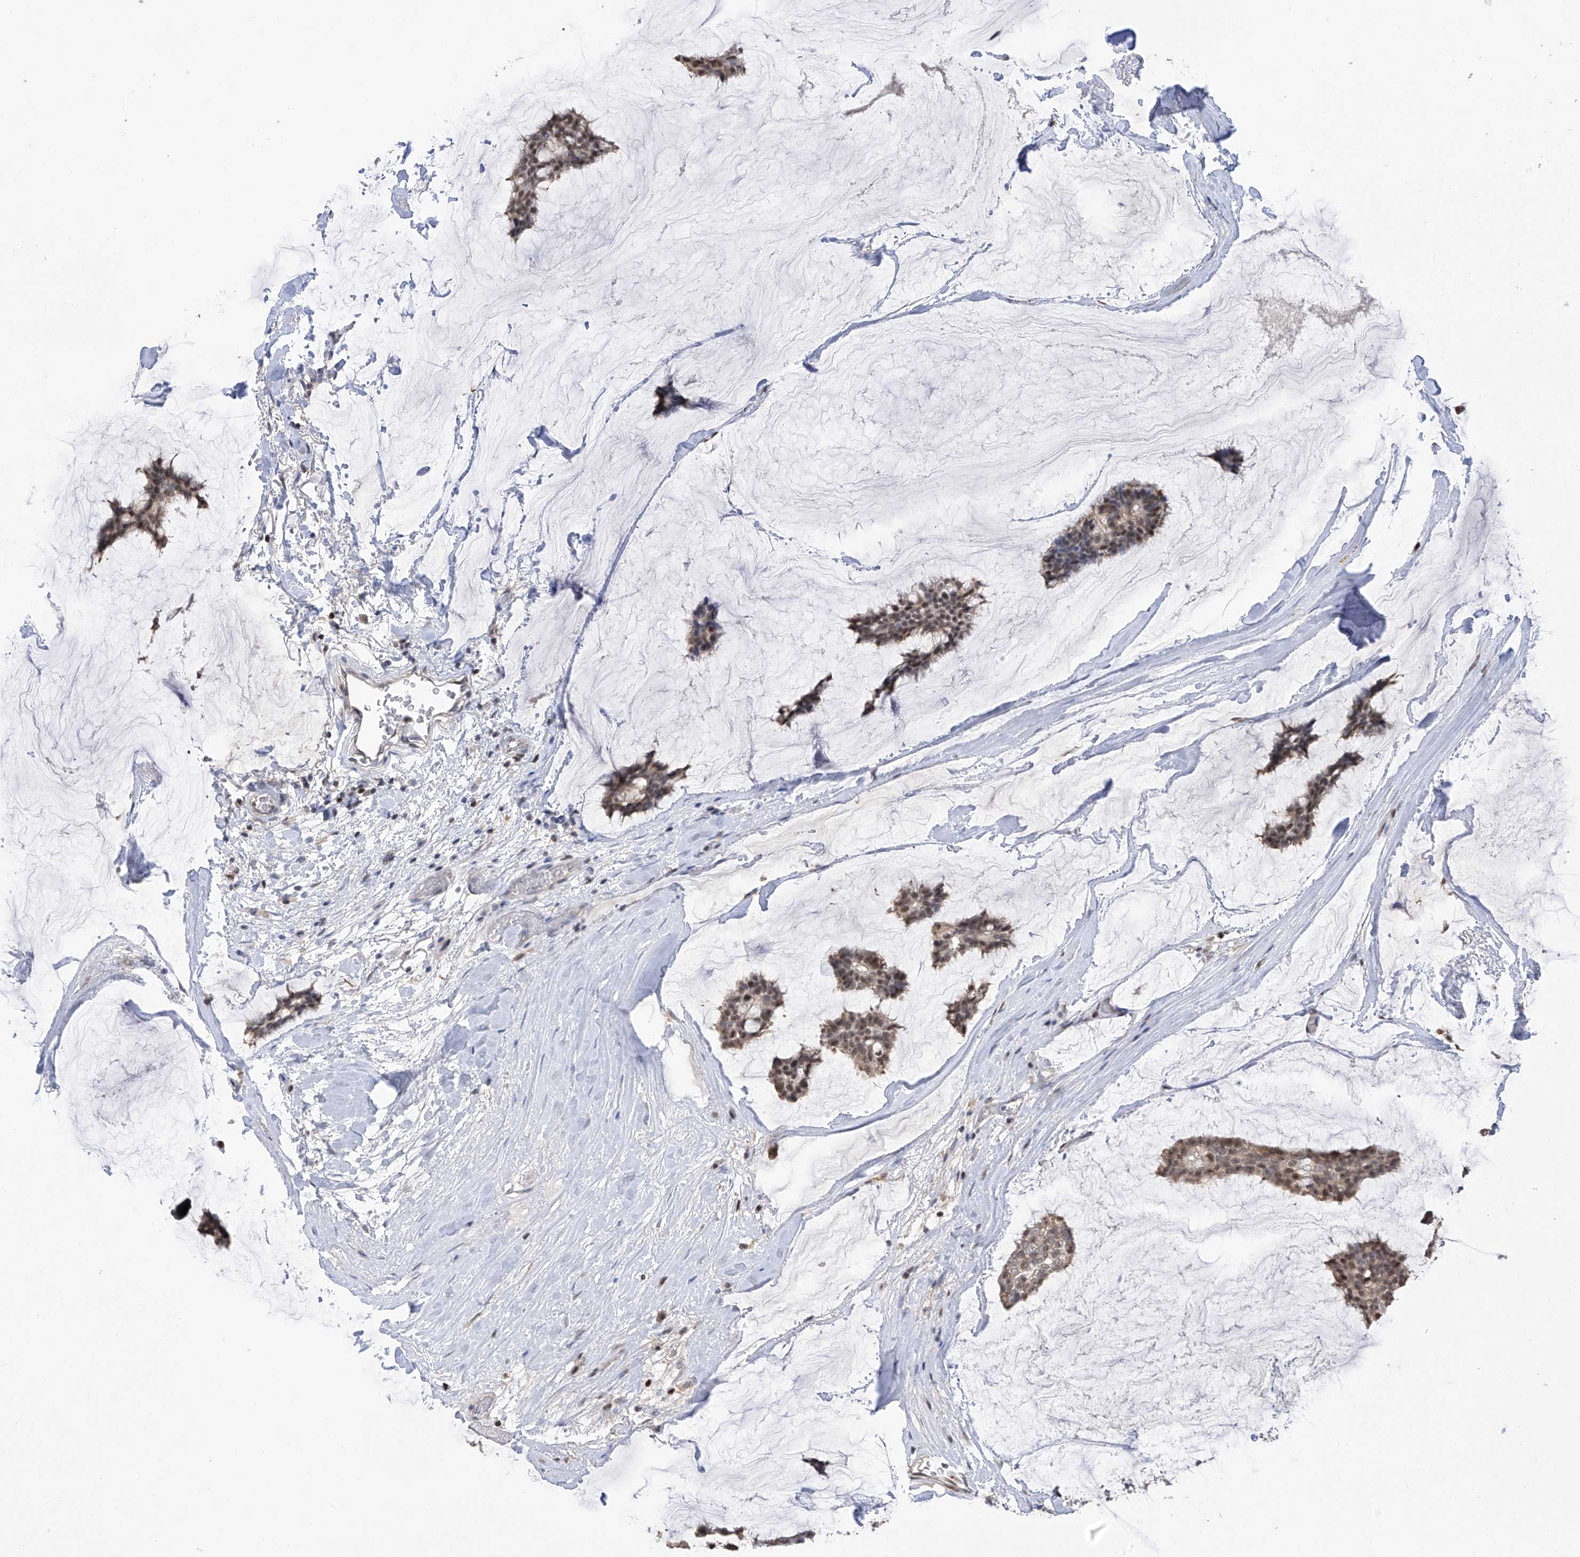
{"staining": {"intensity": "weak", "quantity": "25%-75%", "location": "nuclear"}, "tissue": "breast cancer", "cell_type": "Tumor cells", "image_type": "cancer", "snomed": [{"axis": "morphology", "description": "Duct carcinoma"}, {"axis": "topography", "description": "Breast"}], "caption": "An immunohistochemistry image of tumor tissue is shown. Protein staining in brown highlights weak nuclear positivity in breast infiltrating ductal carcinoma within tumor cells. (brown staining indicates protein expression, while blue staining denotes nuclei).", "gene": "PMM1", "patient": {"sex": "female", "age": 93}}